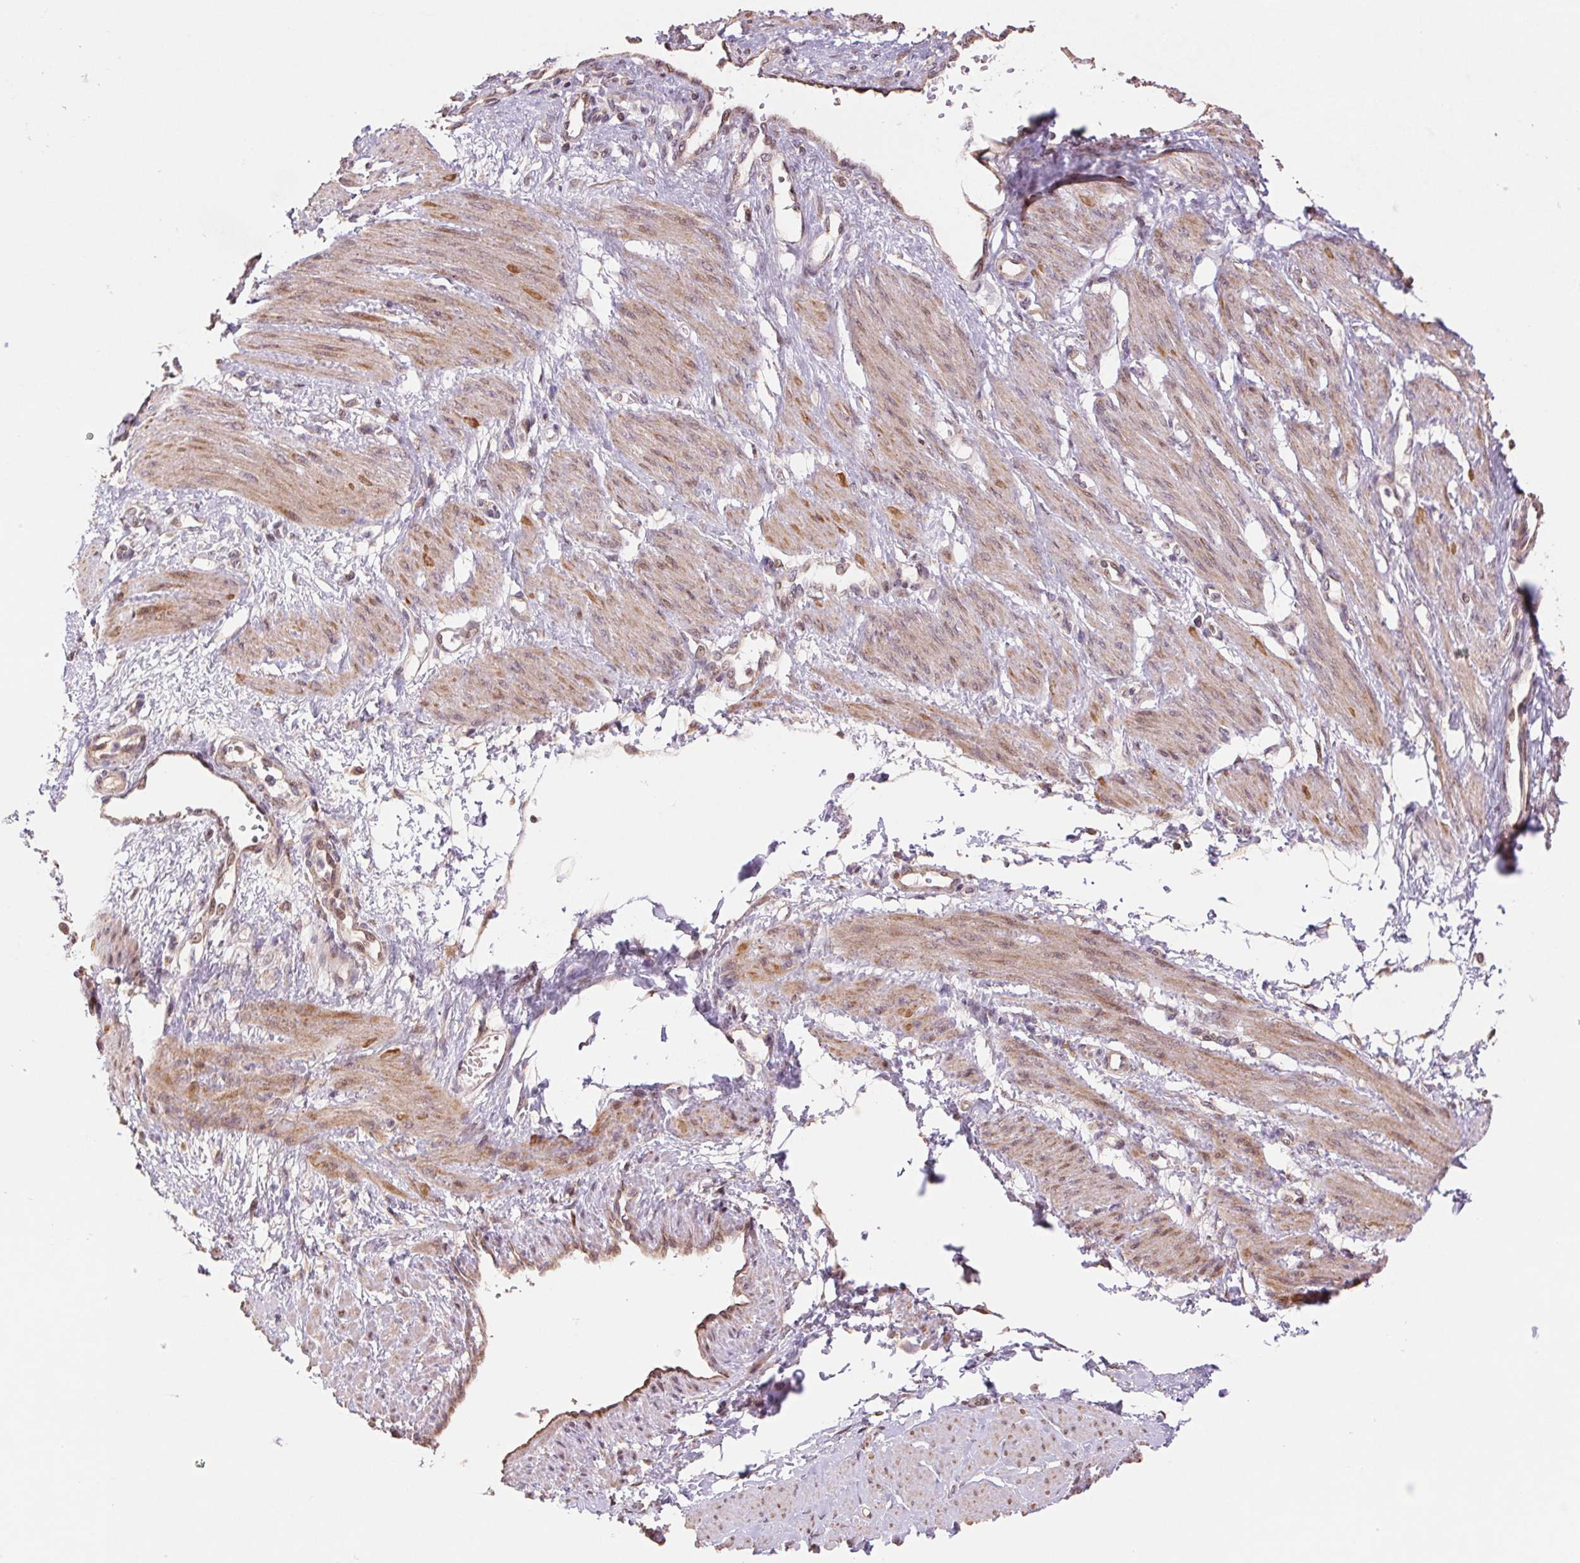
{"staining": {"intensity": "moderate", "quantity": ">75%", "location": "cytoplasmic/membranous"}, "tissue": "smooth muscle", "cell_type": "Smooth muscle cells", "image_type": "normal", "snomed": [{"axis": "morphology", "description": "Normal tissue, NOS"}, {"axis": "topography", "description": "Smooth muscle"}, {"axis": "topography", "description": "Uterus"}], "caption": "Protein analysis of benign smooth muscle exhibits moderate cytoplasmic/membranous staining in about >75% of smooth muscle cells.", "gene": "PDHA1", "patient": {"sex": "female", "age": 39}}